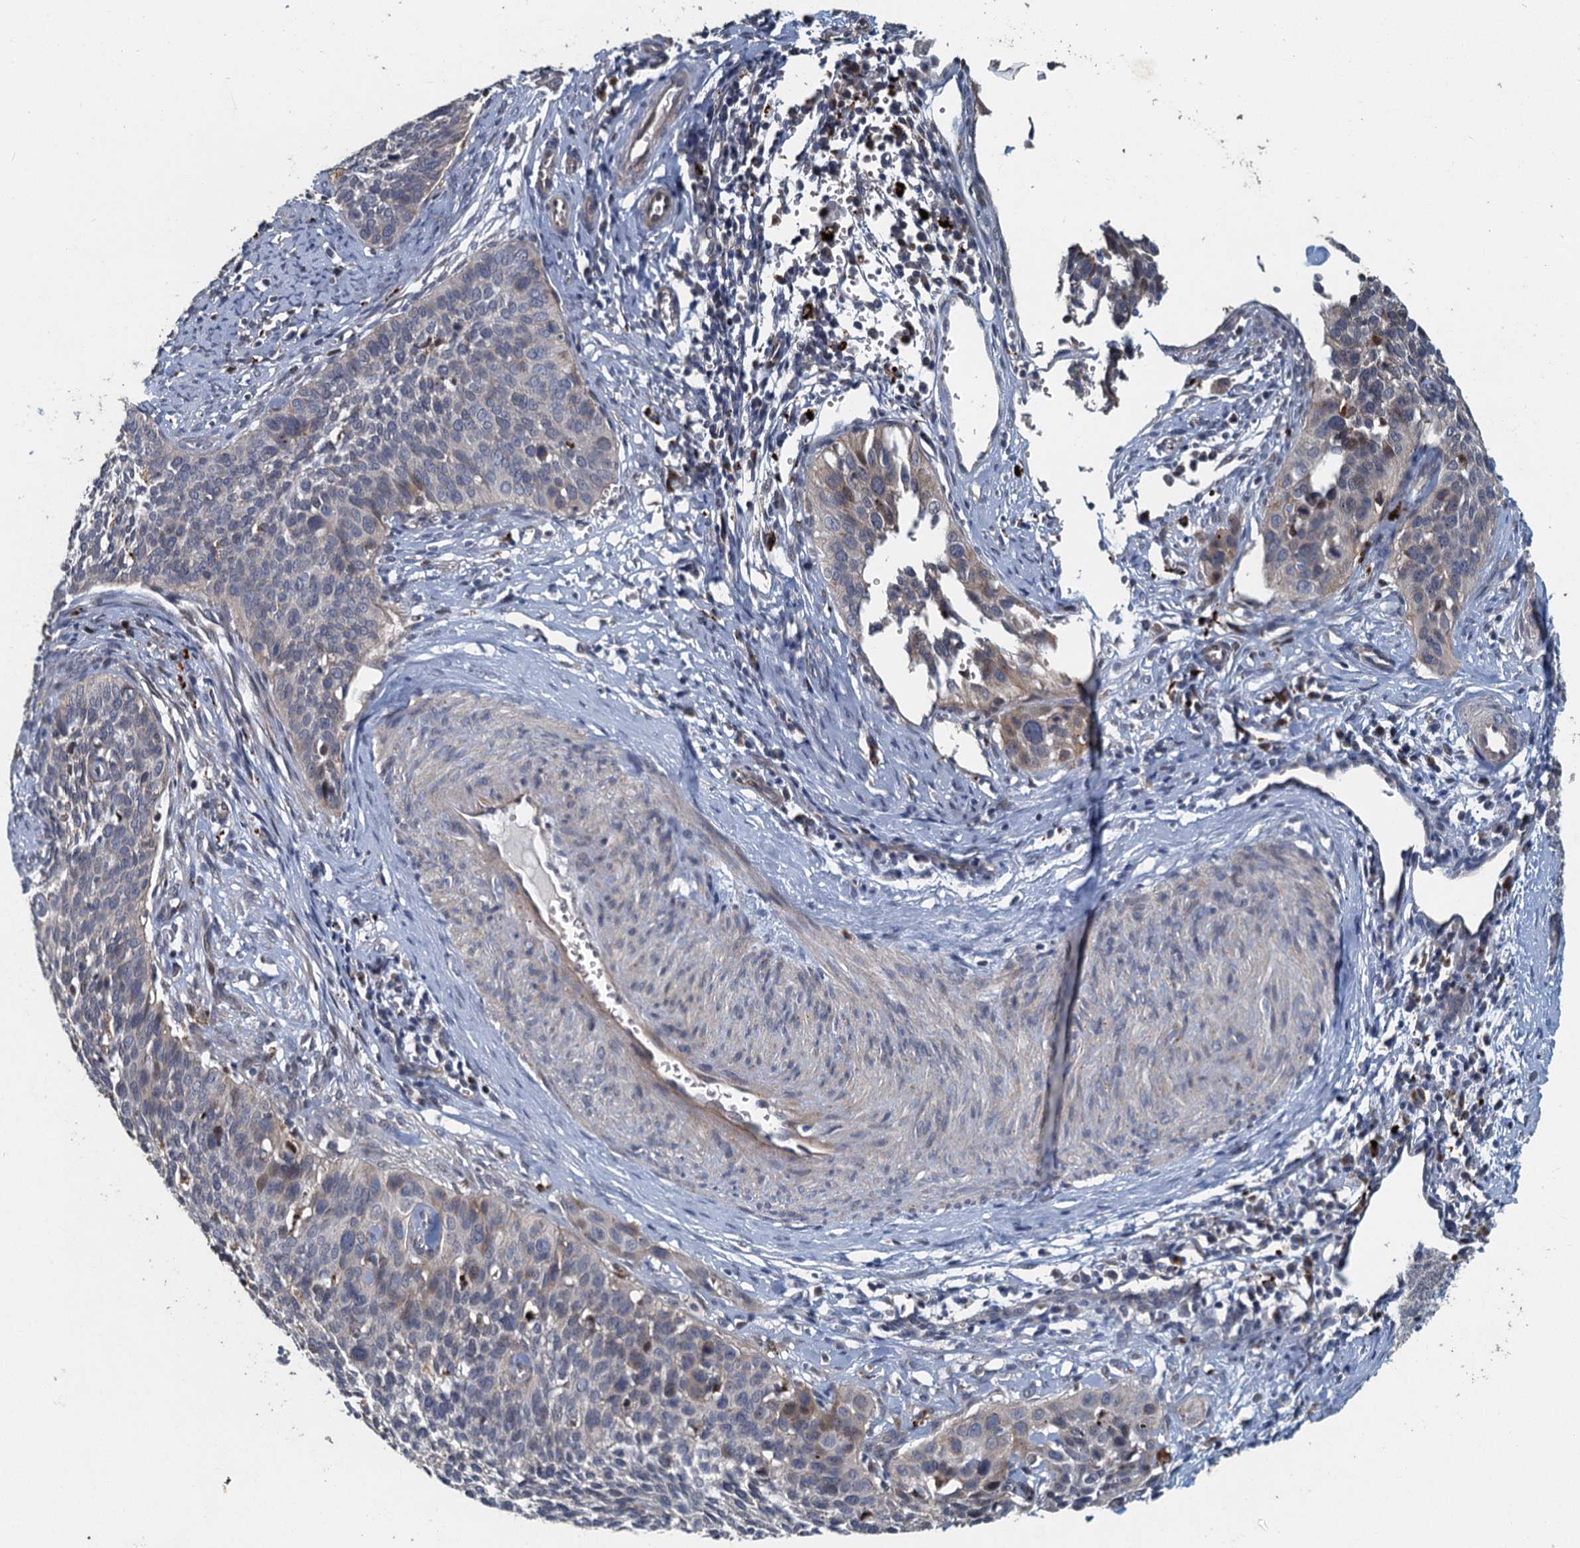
{"staining": {"intensity": "weak", "quantity": "<25%", "location": "cytoplasmic/membranous"}, "tissue": "cervical cancer", "cell_type": "Tumor cells", "image_type": "cancer", "snomed": [{"axis": "morphology", "description": "Squamous cell carcinoma, NOS"}, {"axis": "topography", "description": "Cervix"}], "caption": "Immunohistochemistry histopathology image of squamous cell carcinoma (cervical) stained for a protein (brown), which shows no staining in tumor cells.", "gene": "AGRN", "patient": {"sex": "female", "age": 34}}